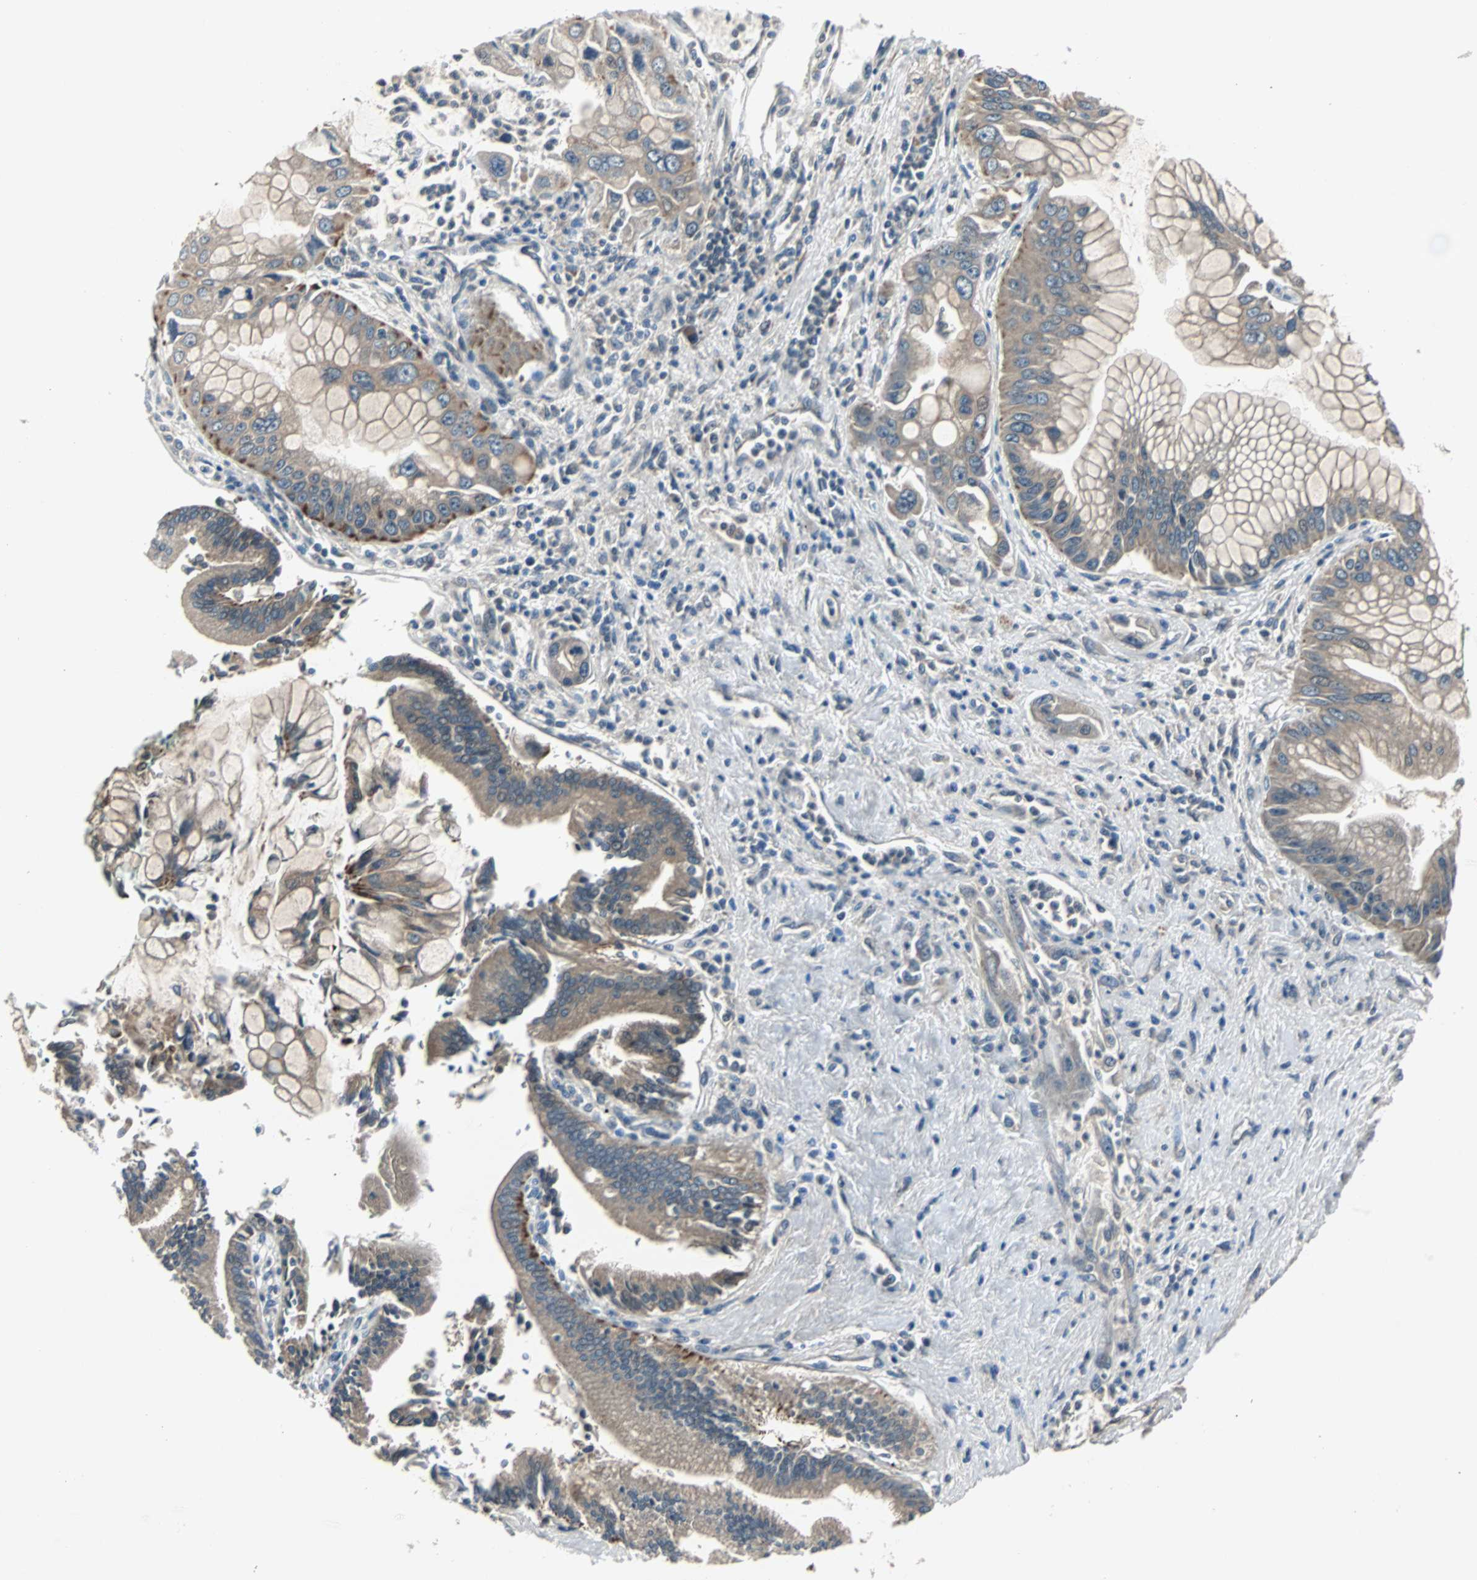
{"staining": {"intensity": "moderate", "quantity": ">75%", "location": "cytoplasmic/membranous"}, "tissue": "pancreatic cancer", "cell_type": "Tumor cells", "image_type": "cancer", "snomed": [{"axis": "morphology", "description": "Adenocarcinoma, NOS"}, {"axis": "topography", "description": "Pancreas"}], "caption": "Human pancreatic cancer stained with a protein marker displays moderate staining in tumor cells.", "gene": "ARF1", "patient": {"sex": "male", "age": 59}}